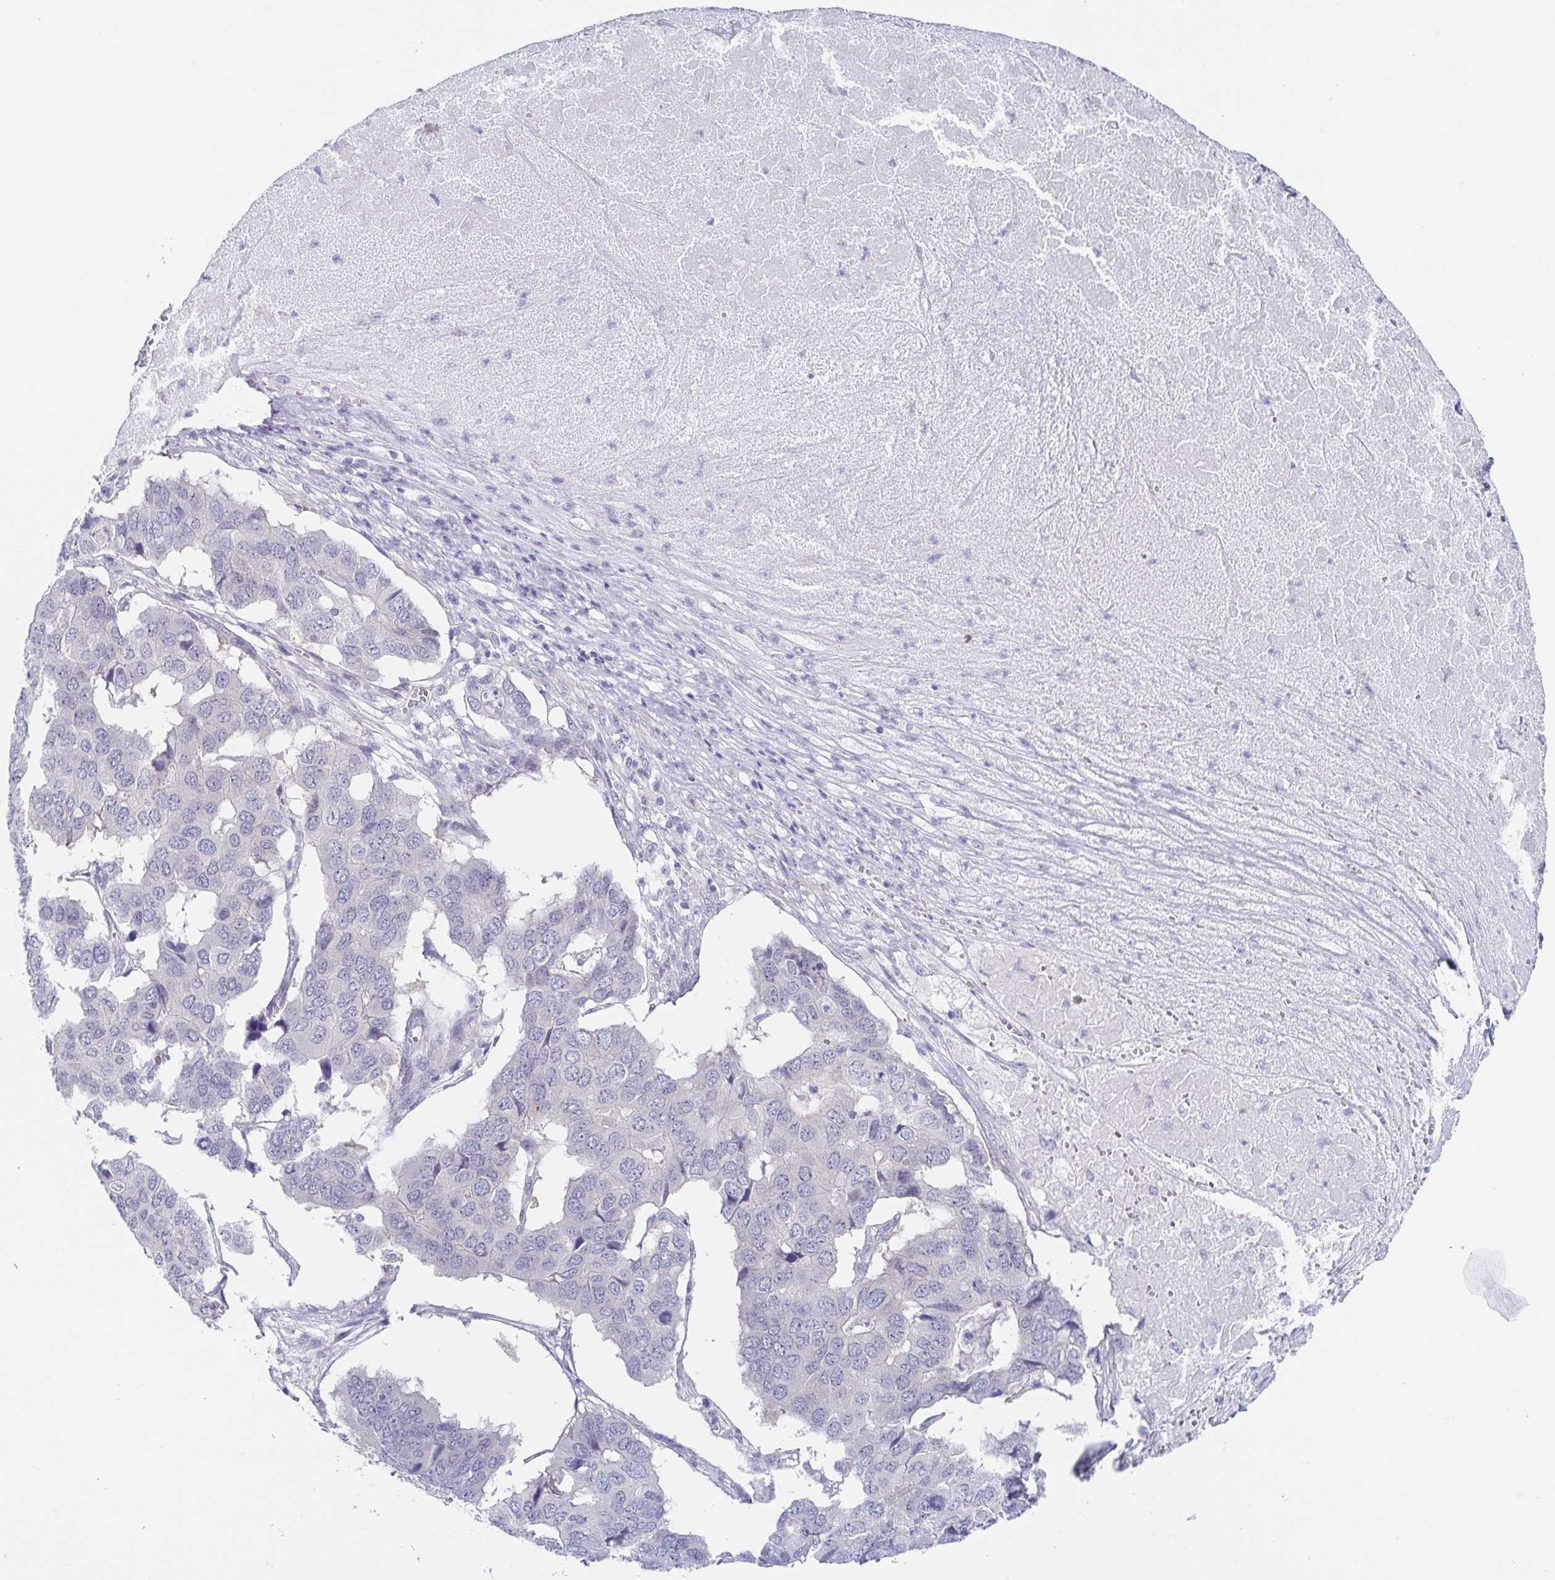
{"staining": {"intensity": "negative", "quantity": "none", "location": "none"}, "tissue": "pancreatic cancer", "cell_type": "Tumor cells", "image_type": "cancer", "snomed": [{"axis": "morphology", "description": "Adenocarcinoma, NOS"}, {"axis": "topography", "description": "Pancreas"}], "caption": "A micrograph of pancreatic cancer (adenocarcinoma) stained for a protein reveals no brown staining in tumor cells.", "gene": "HTR2A", "patient": {"sex": "male", "age": 50}}